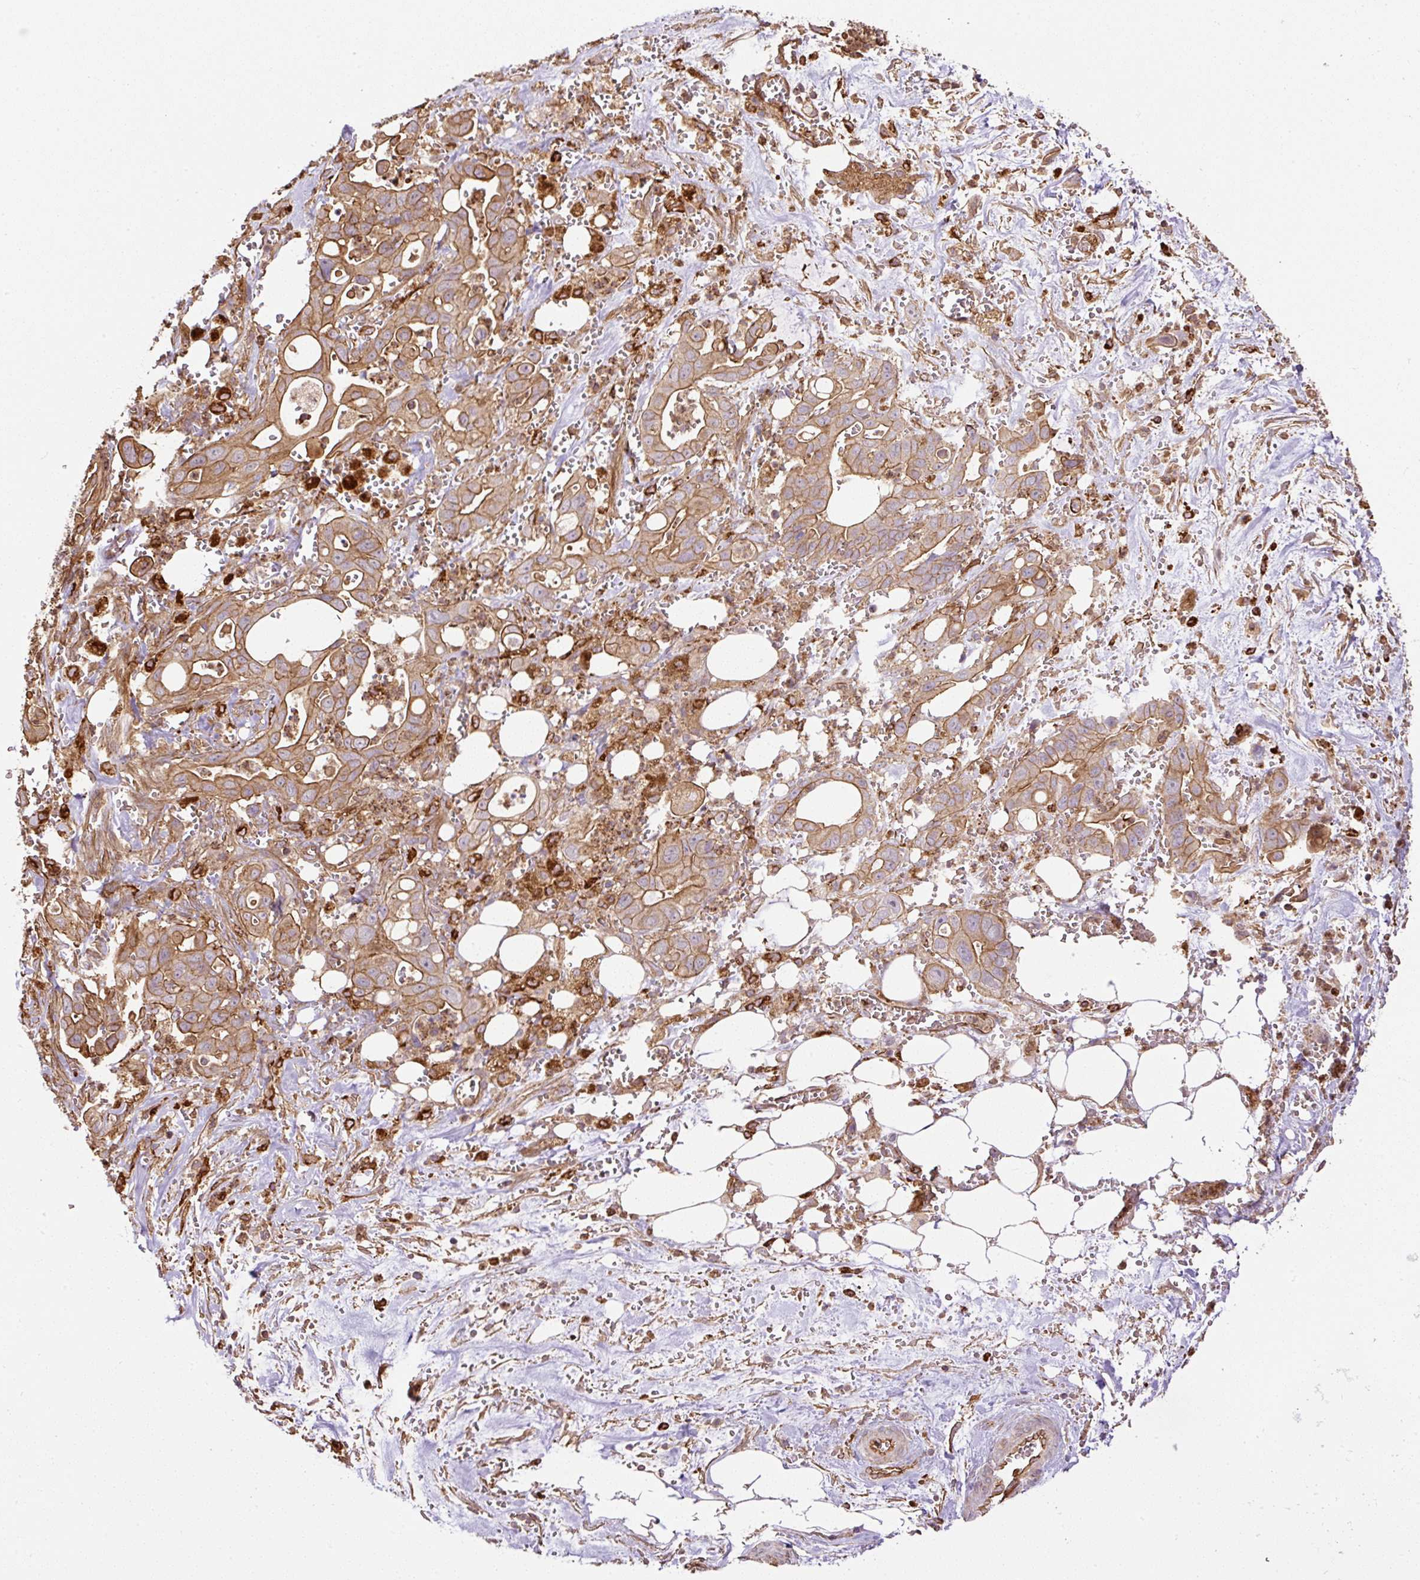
{"staining": {"intensity": "moderate", "quantity": ">75%", "location": "cytoplasmic/membranous"}, "tissue": "pancreatic cancer", "cell_type": "Tumor cells", "image_type": "cancer", "snomed": [{"axis": "morphology", "description": "Adenocarcinoma, NOS"}, {"axis": "topography", "description": "Pancreas"}], "caption": "Tumor cells reveal medium levels of moderate cytoplasmic/membranous expression in approximately >75% of cells in pancreatic cancer (adenocarcinoma).", "gene": "B3GALT5", "patient": {"sex": "male", "age": 61}}